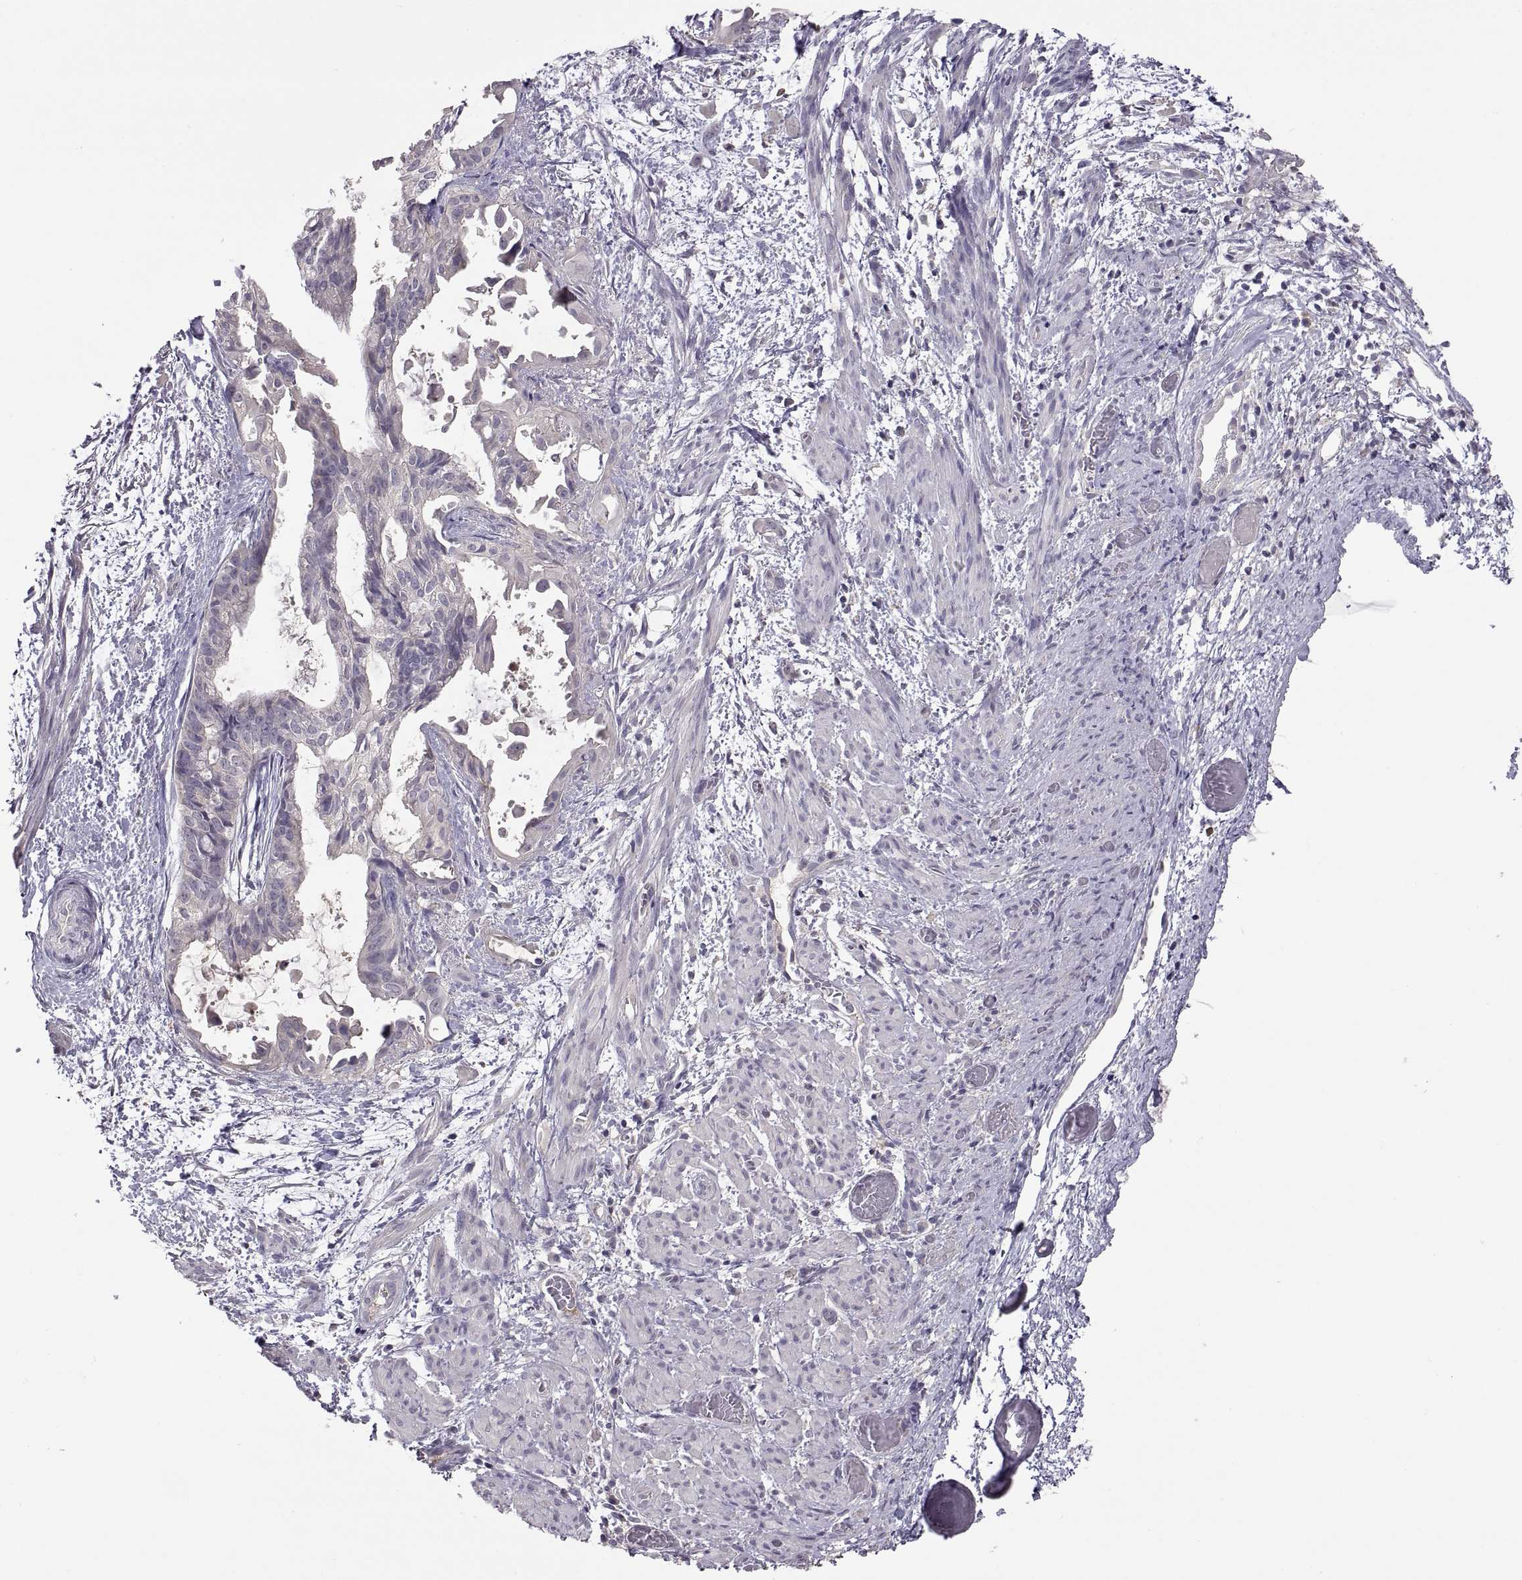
{"staining": {"intensity": "negative", "quantity": "none", "location": "none"}, "tissue": "endometrial cancer", "cell_type": "Tumor cells", "image_type": "cancer", "snomed": [{"axis": "morphology", "description": "Adenocarcinoma, NOS"}, {"axis": "topography", "description": "Endometrium"}], "caption": "The image reveals no staining of tumor cells in endometrial cancer. Brightfield microscopy of immunohistochemistry (IHC) stained with DAB (brown) and hematoxylin (blue), captured at high magnification.", "gene": "NMNAT2", "patient": {"sex": "female", "age": 86}}